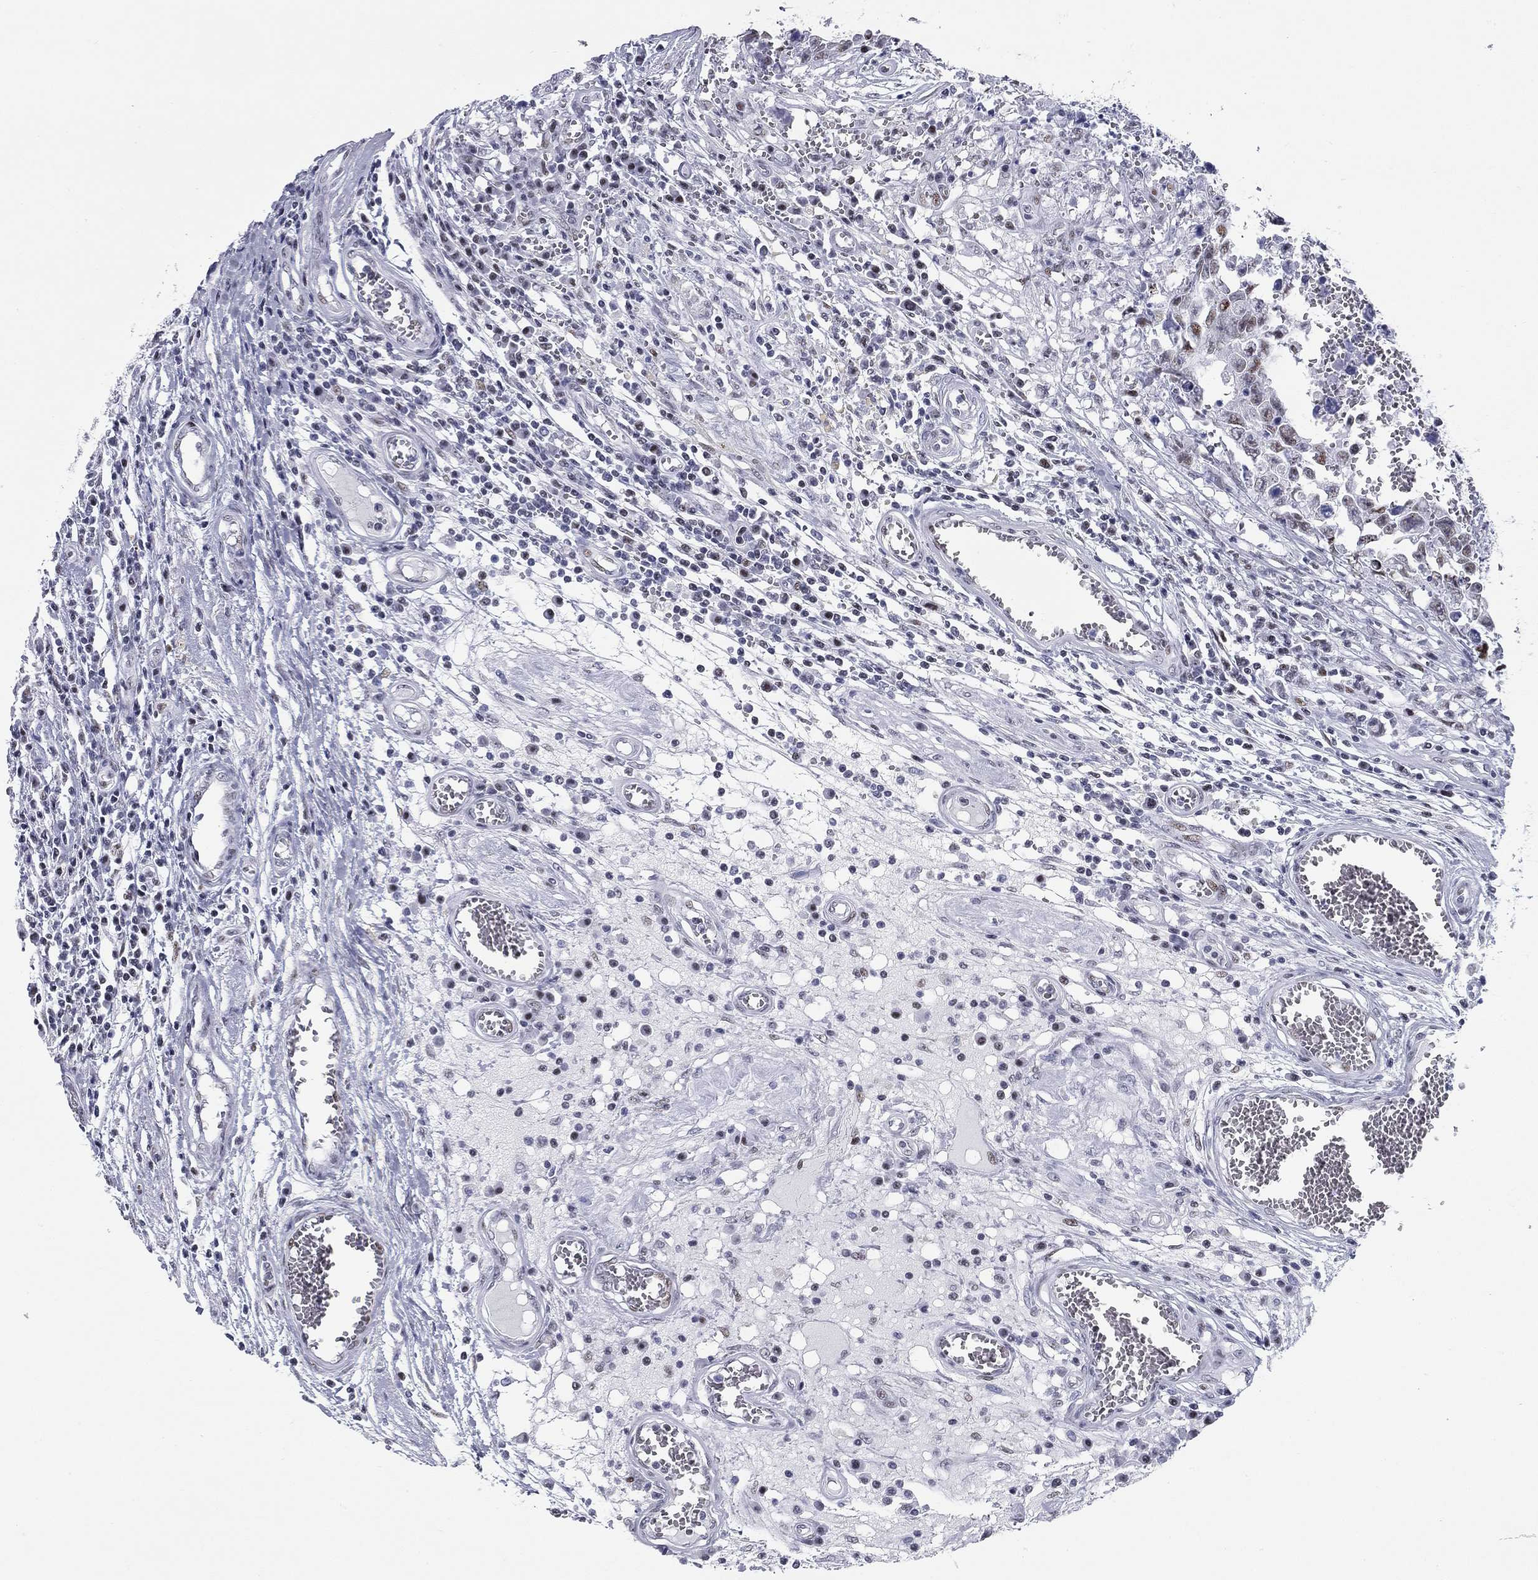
{"staining": {"intensity": "moderate", "quantity": "<25%", "location": "nuclear"}, "tissue": "testis cancer", "cell_type": "Tumor cells", "image_type": "cancer", "snomed": [{"axis": "morphology", "description": "Carcinoma, Embryonal, NOS"}, {"axis": "topography", "description": "Testis"}], "caption": "Human testis embryonal carcinoma stained with a protein marker exhibits moderate staining in tumor cells.", "gene": "ASF1B", "patient": {"sex": "male", "age": 36}}